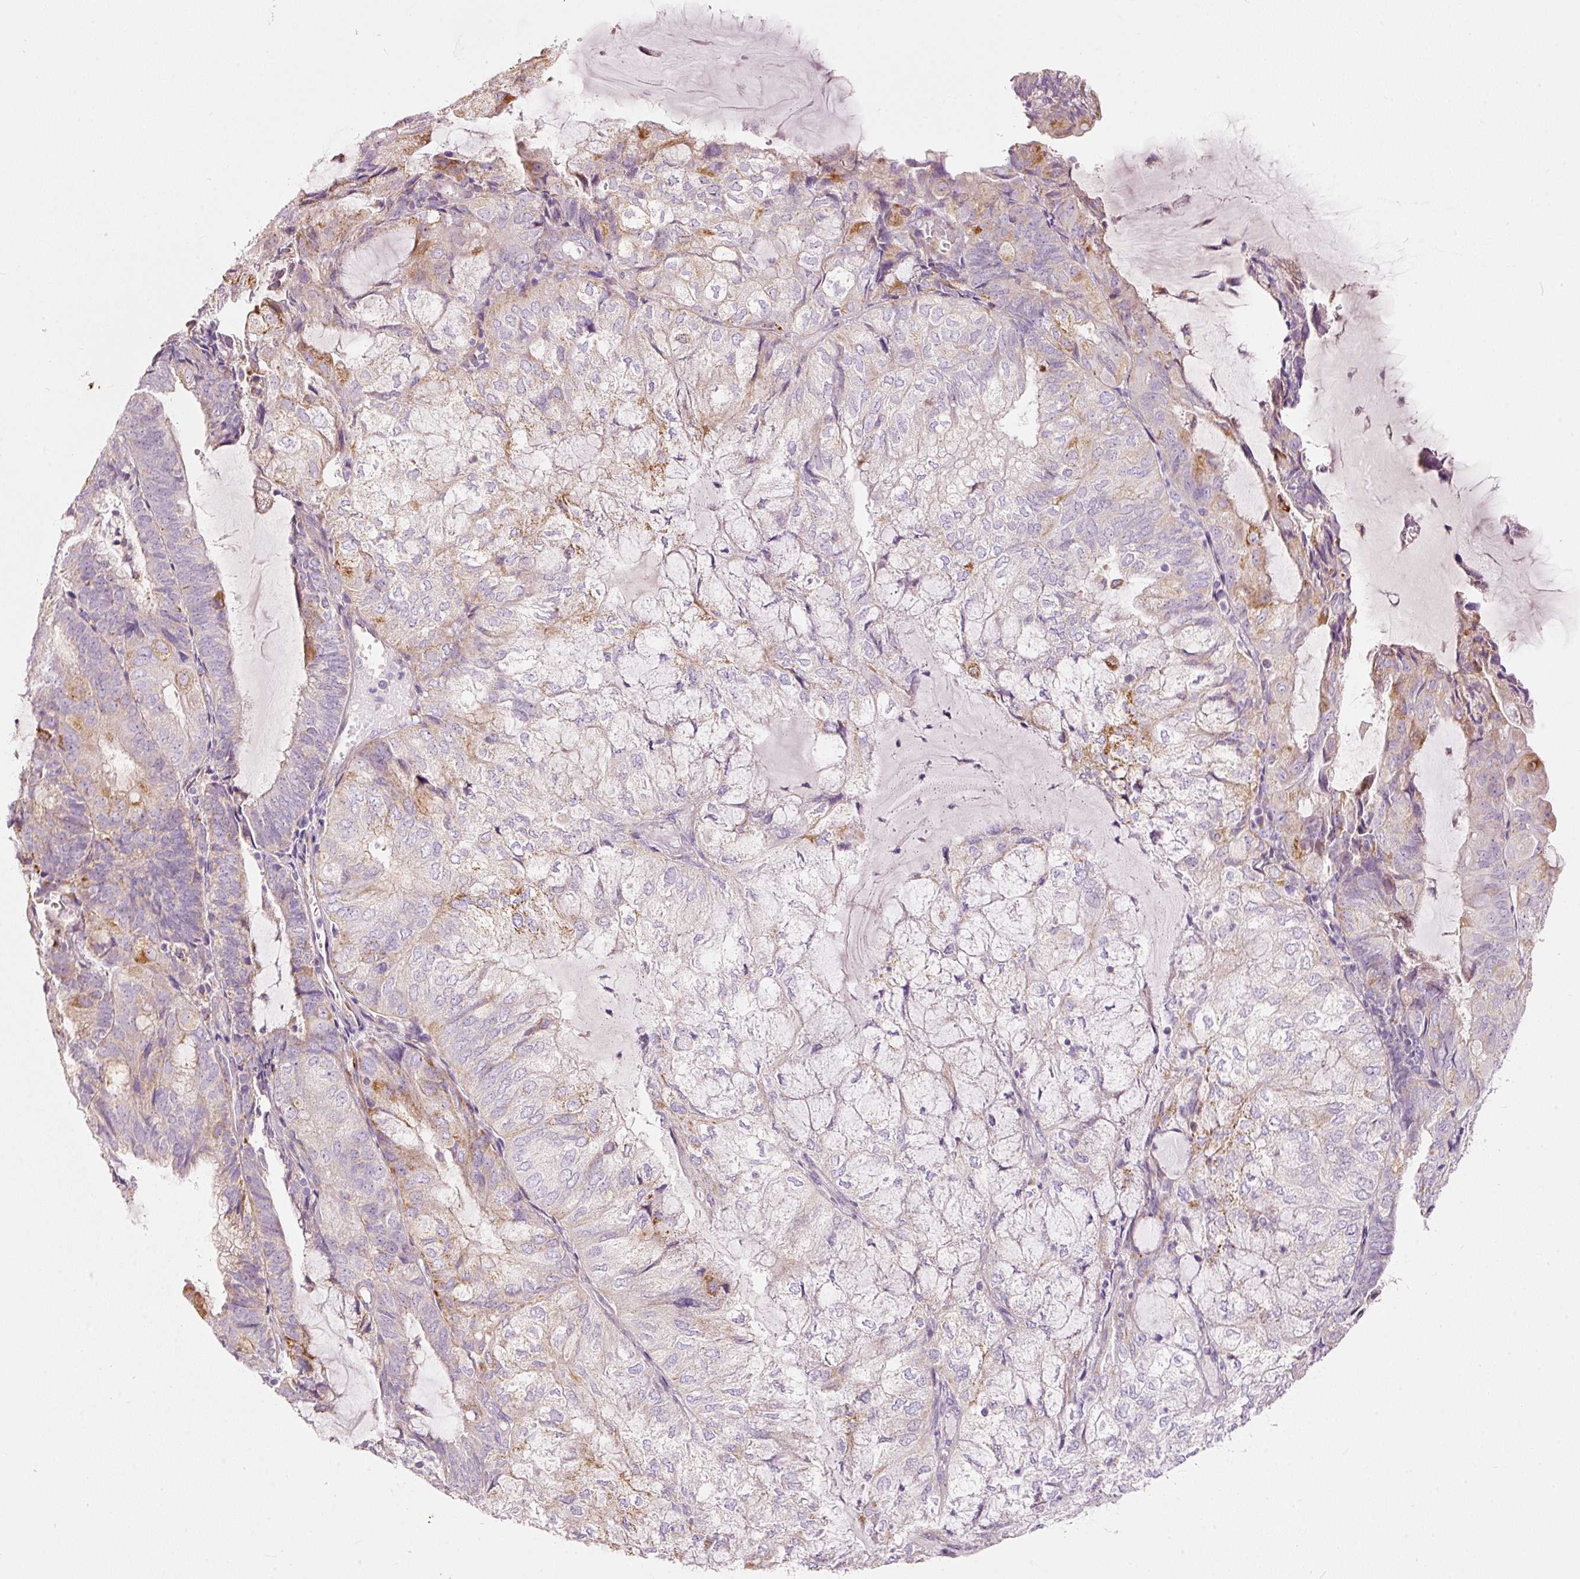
{"staining": {"intensity": "moderate", "quantity": "<25%", "location": "cytoplasmic/membranous"}, "tissue": "endometrial cancer", "cell_type": "Tumor cells", "image_type": "cancer", "snomed": [{"axis": "morphology", "description": "Adenocarcinoma, NOS"}, {"axis": "topography", "description": "Endometrium"}], "caption": "Immunohistochemical staining of human adenocarcinoma (endometrial) exhibits low levels of moderate cytoplasmic/membranous protein staining in approximately <25% of tumor cells. The staining is performed using DAB (3,3'-diaminobenzidine) brown chromogen to label protein expression. The nuclei are counter-stained blue using hematoxylin.", "gene": "MTHFD2", "patient": {"sex": "female", "age": 81}}